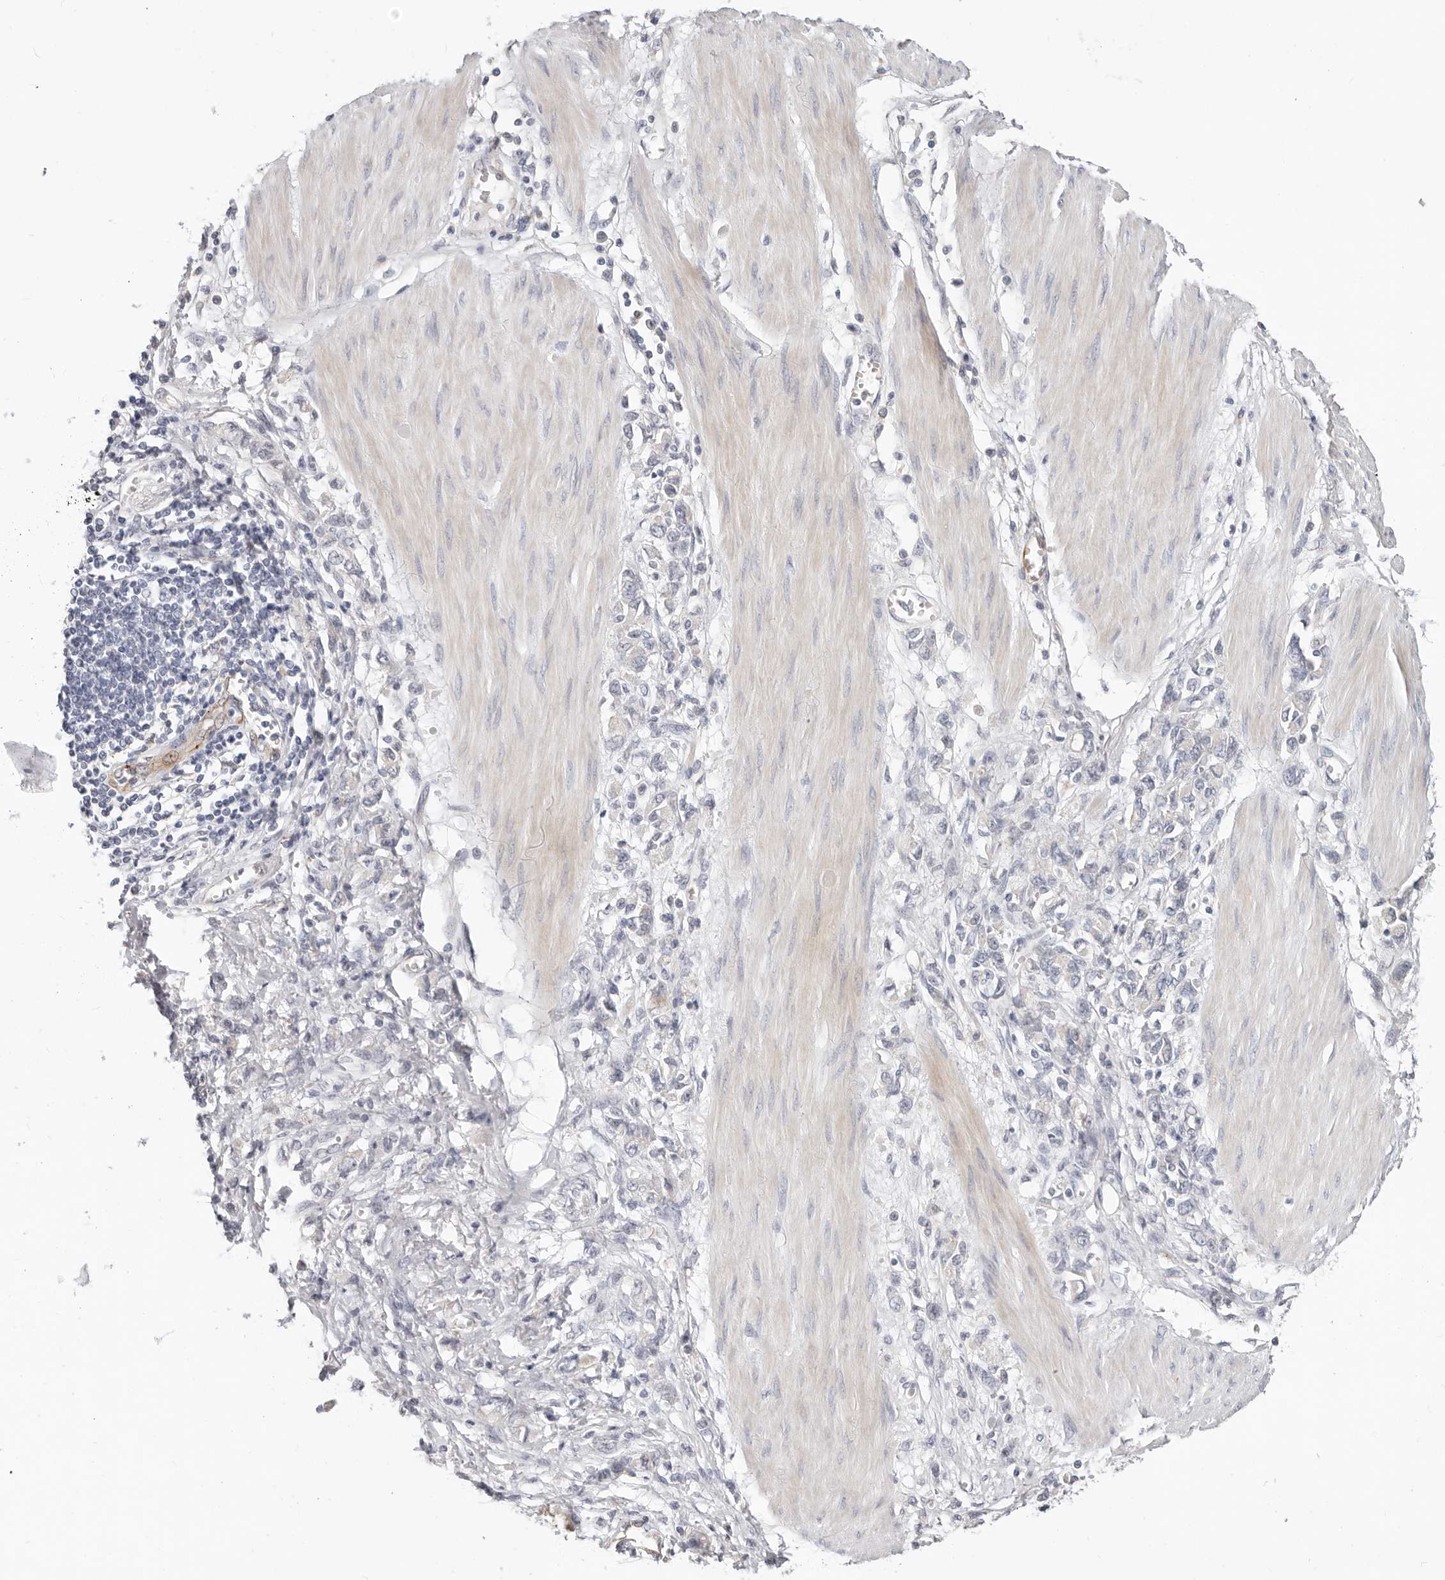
{"staining": {"intensity": "negative", "quantity": "none", "location": "none"}, "tissue": "stomach cancer", "cell_type": "Tumor cells", "image_type": "cancer", "snomed": [{"axis": "morphology", "description": "Adenocarcinoma, NOS"}, {"axis": "topography", "description": "Stomach"}], "caption": "Immunohistochemistry (IHC) photomicrograph of neoplastic tissue: human stomach cancer (adenocarcinoma) stained with DAB (3,3'-diaminobenzidine) shows no significant protein staining in tumor cells.", "gene": "ZRANB1", "patient": {"sex": "female", "age": 76}}